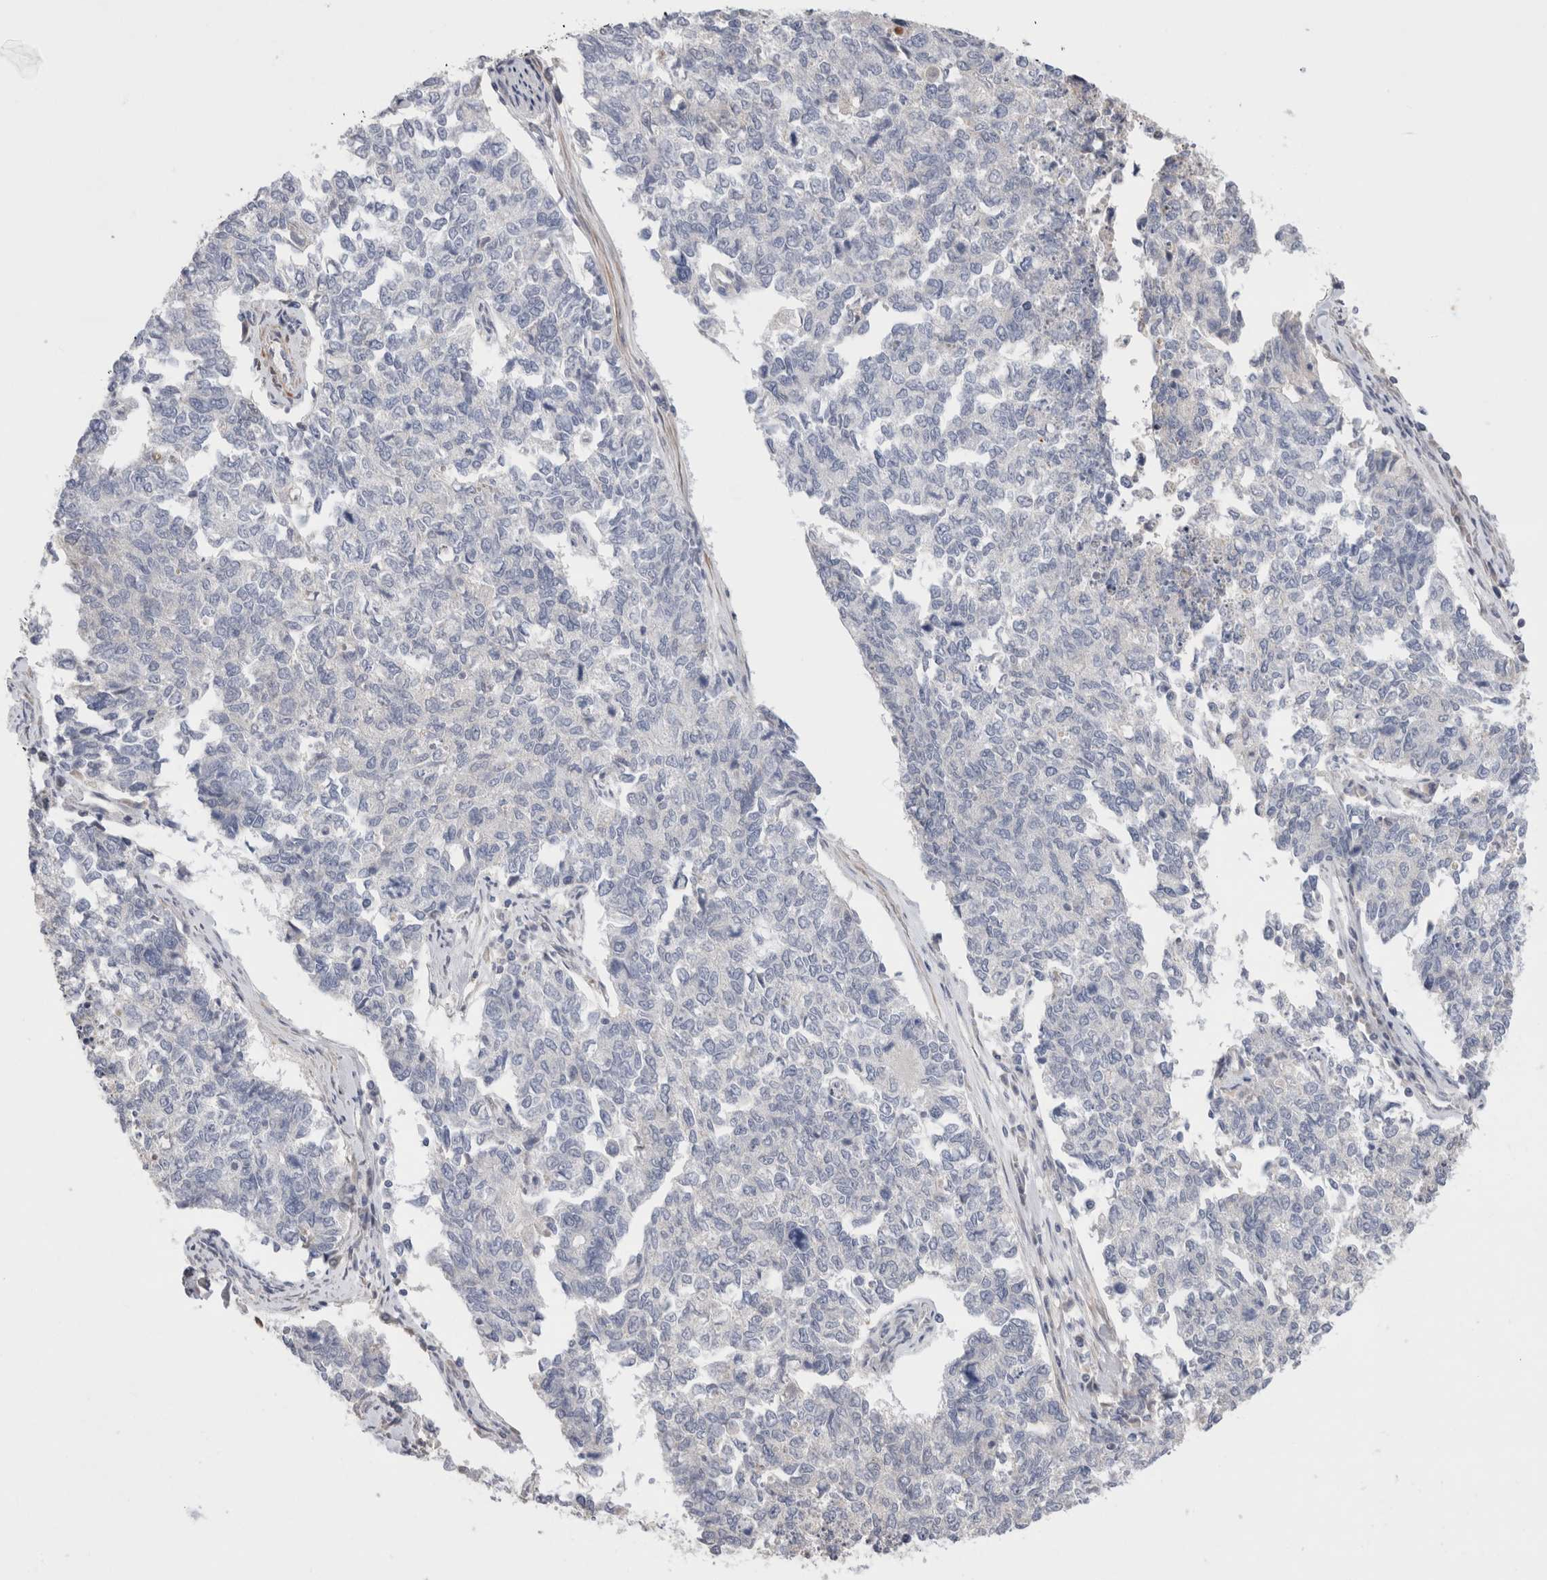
{"staining": {"intensity": "negative", "quantity": "none", "location": "none"}, "tissue": "cervical cancer", "cell_type": "Tumor cells", "image_type": "cancer", "snomed": [{"axis": "morphology", "description": "Squamous cell carcinoma, NOS"}, {"axis": "topography", "description": "Cervix"}], "caption": "IHC image of neoplastic tissue: cervical squamous cell carcinoma stained with DAB displays no significant protein positivity in tumor cells. (DAB IHC with hematoxylin counter stain).", "gene": "ECHDC2", "patient": {"sex": "female", "age": 63}}